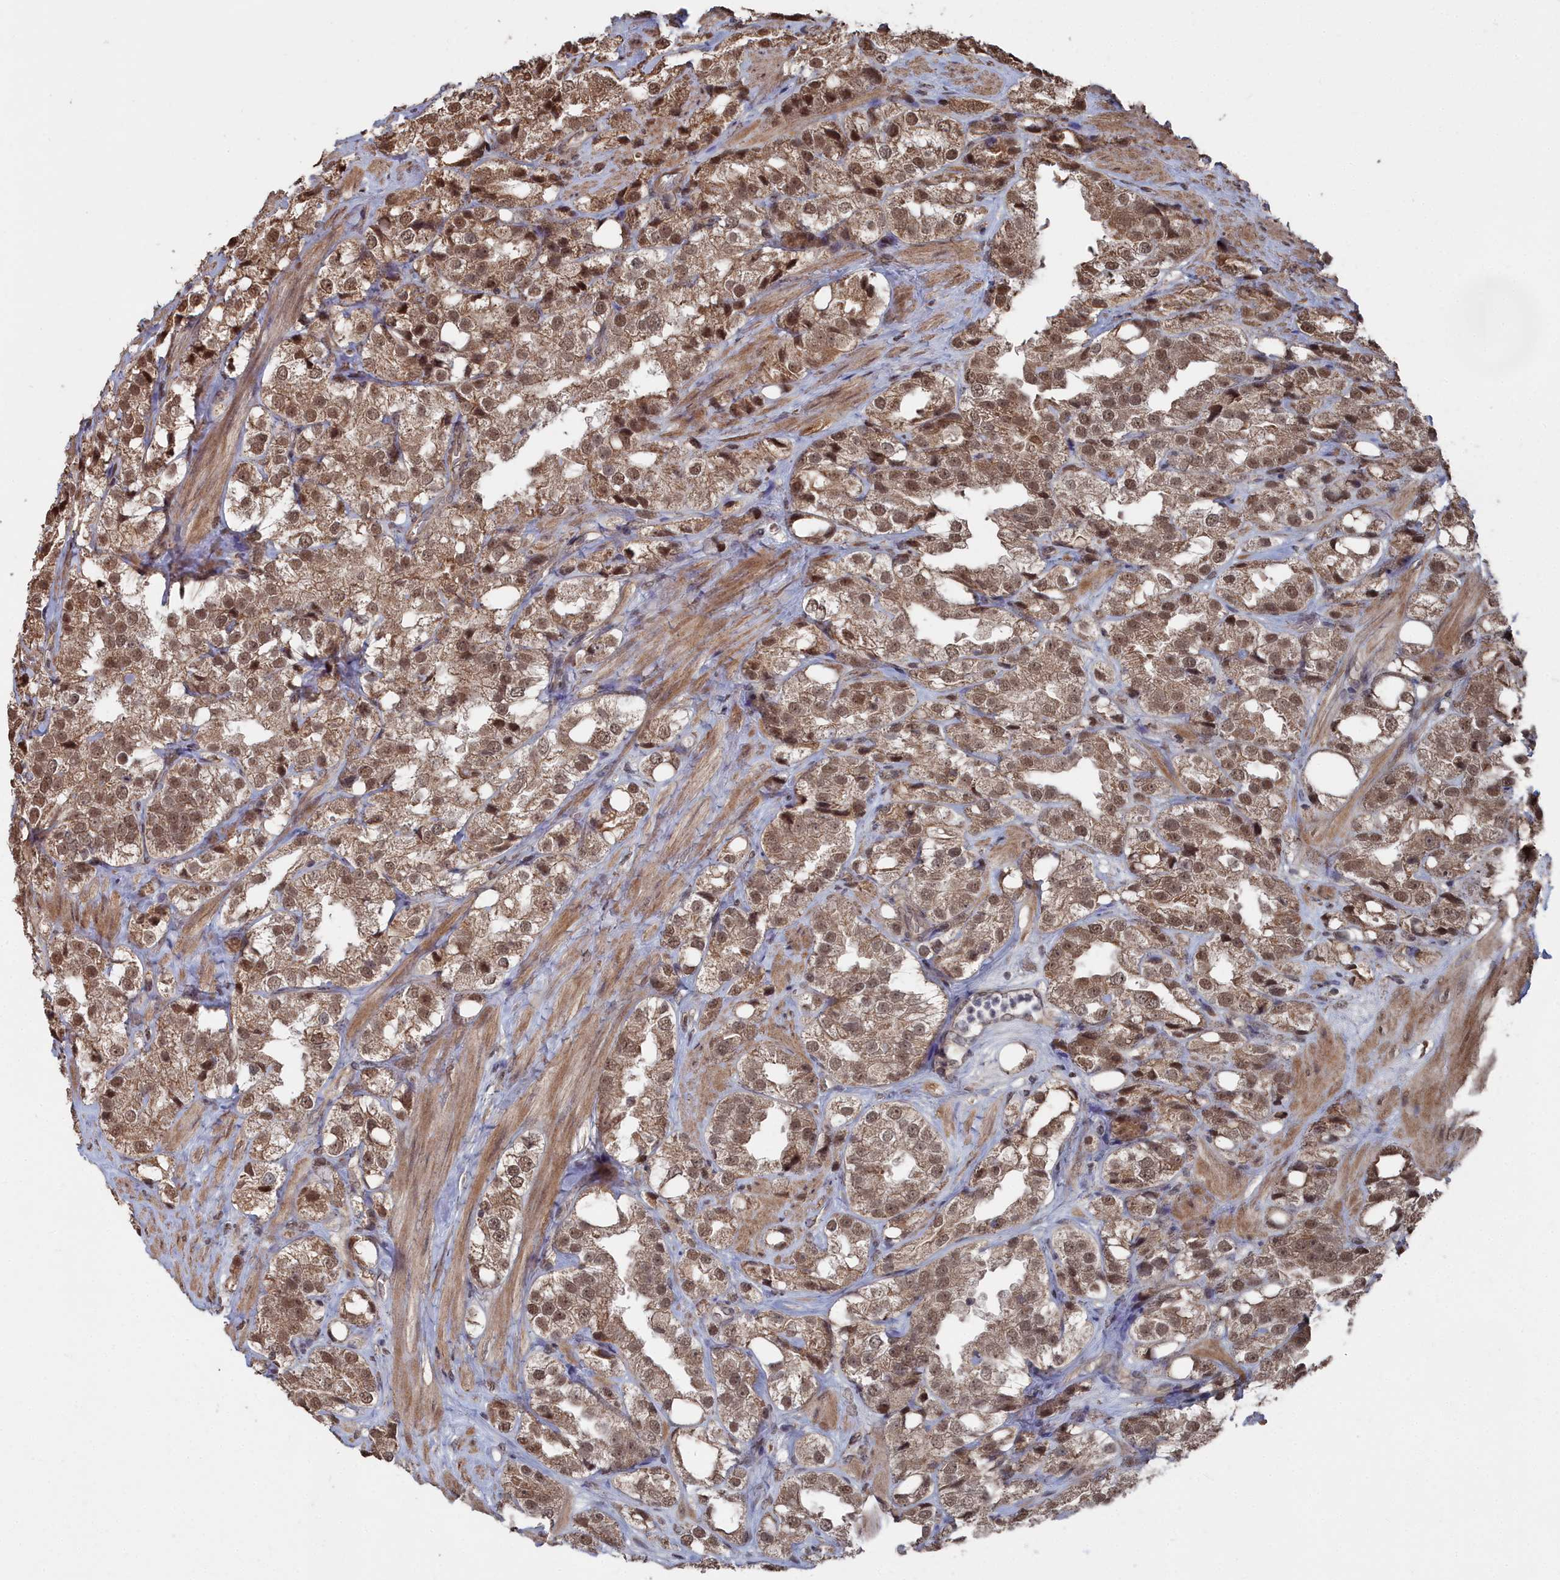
{"staining": {"intensity": "moderate", "quantity": ">75%", "location": "cytoplasmic/membranous,nuclear"}, "tissue": "prostate cancer", "cell_type": "Tumor cells", "image_type": "cancer", "snomed": [{"axis": "morphology", "description": "Adenocarcinoma, NOS"}, {"axis": "topography", "description": "Prostate"}], "caption": "Immunohistochemical staining of adenocarcinoma (prostate) displays medium levels of moderate cytoplasmic/membranous and nuclear positivity in about >75% of tumor cells.", "gene": "CCNP", "patient": {"sex": "male", "age": 79}}